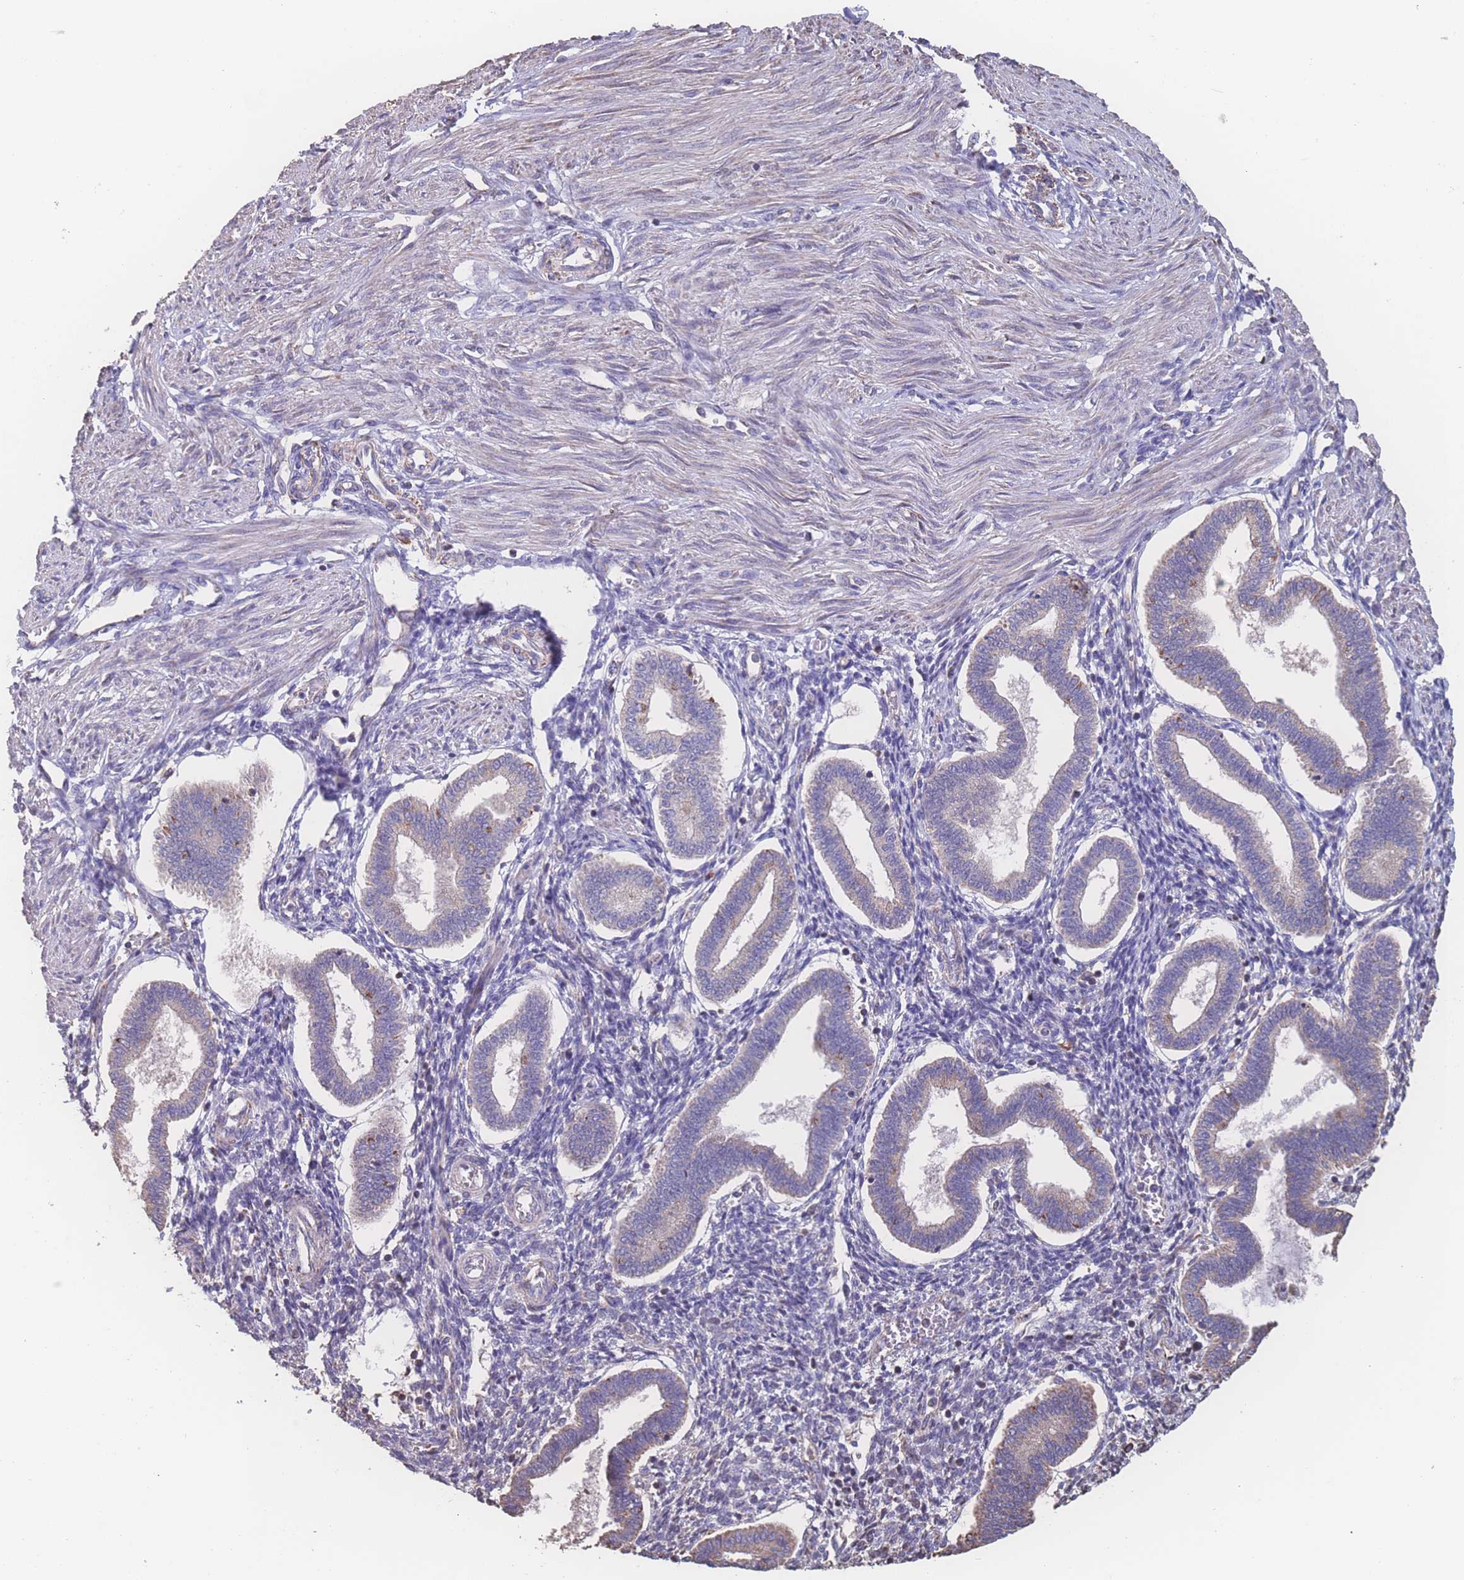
{"staining": {"intensity": "moderate", "quantity": "<25%", "location": "cytoplasmic/membranous"}, "tissue": "endometrium", "cell_type": "Cells in endometrial stroma", "image_type": "normal", "snomed": [{"axis": "morphology", "description": "Normal tissue, NOS"}, {"axis": "topography", "description": "Endometrium"}], "caption": "Immunohistochemistry (IHC) staining of benign endometrium, which exhibits low levels of moderate cytoplasmic/membranous staining in about <25% of cells in endometrial stroma indicating moderate cytoplasmic/membranous protein expression. The staining was performed using DAB (3,3'-diaminobenzidine) (brown) for protein detection and nuclei were counterstained in hematoxylin (blue).", "gene": "SGSM3", "patient": {"sex": "female", "age": 24}}